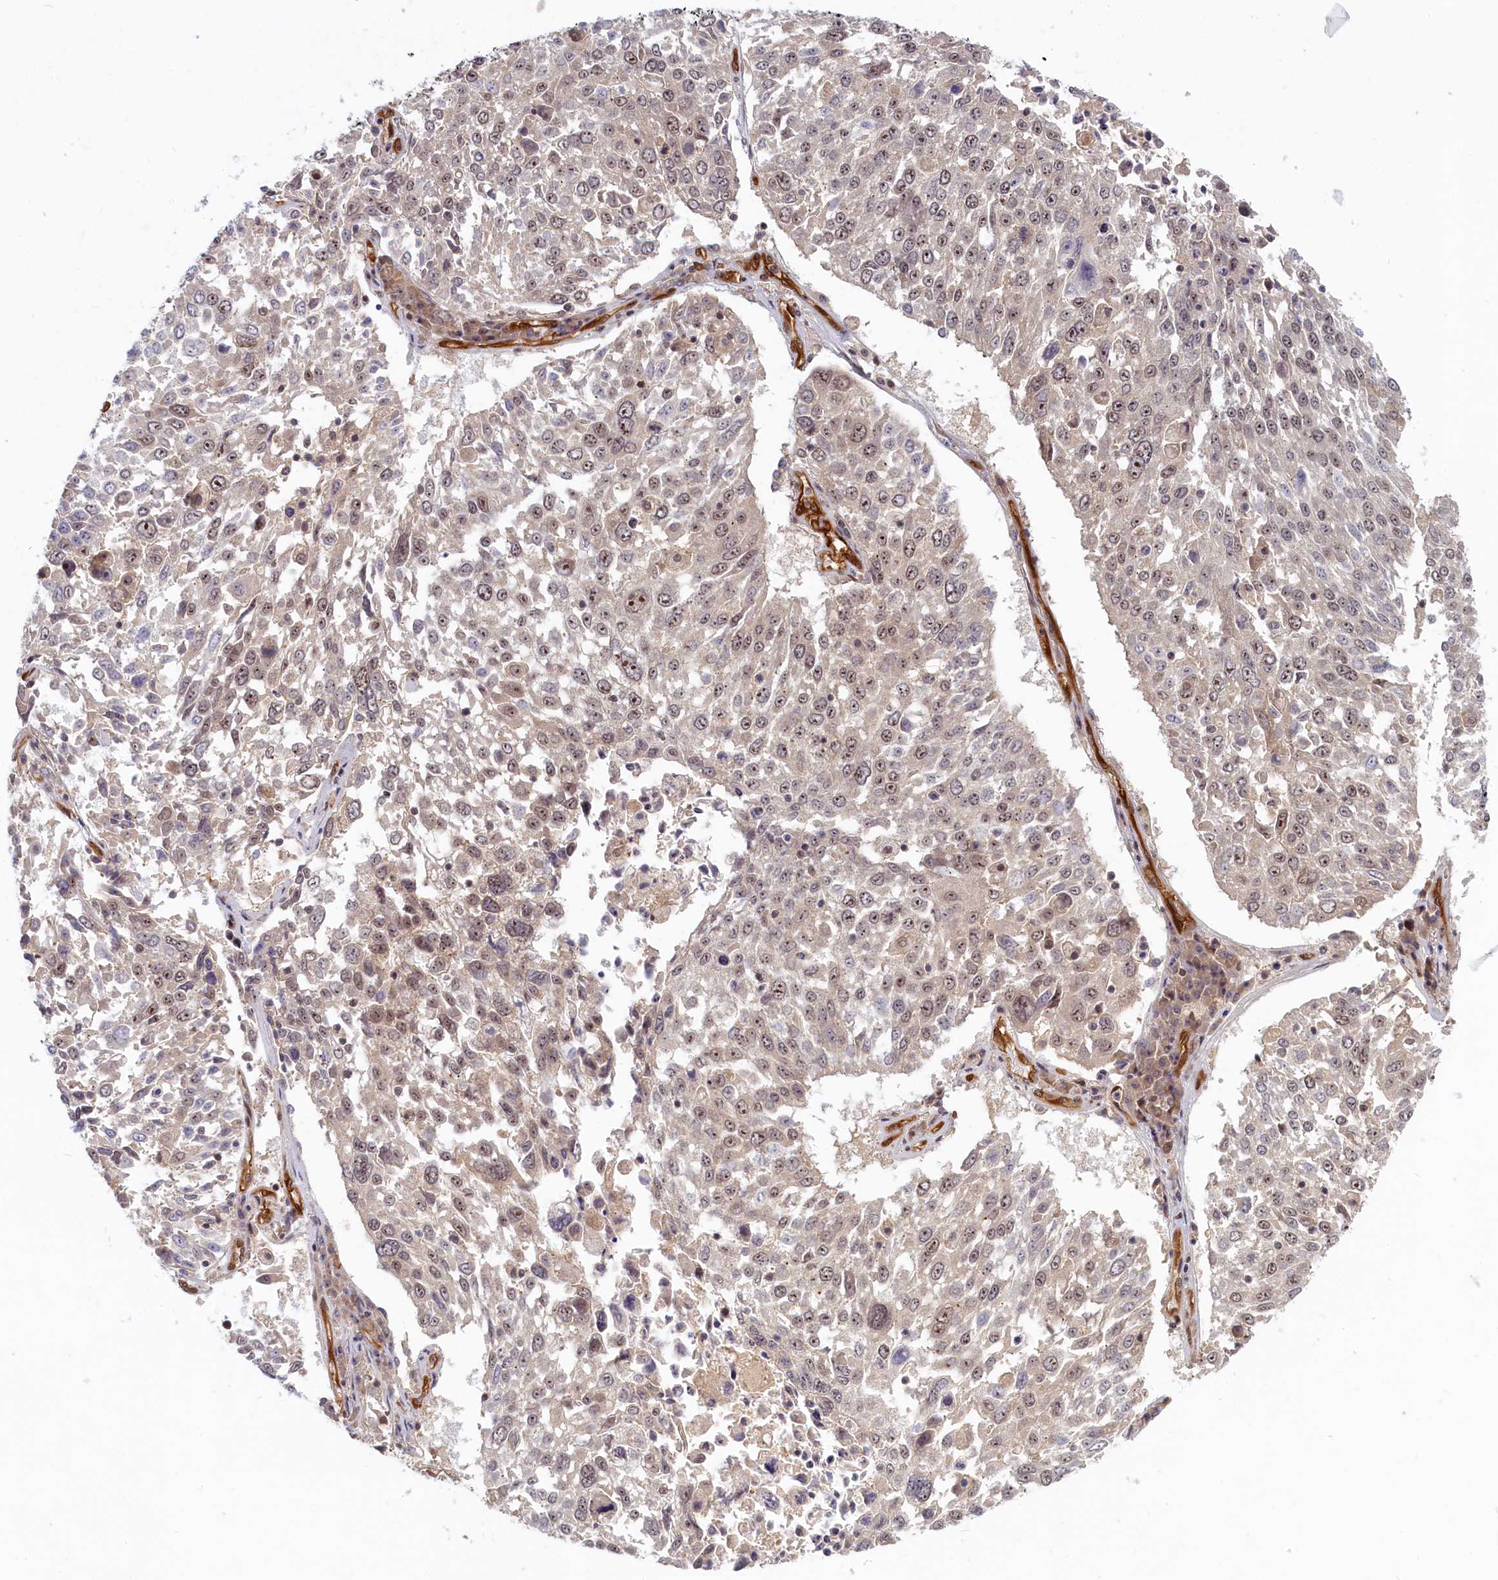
{"staining": {"intensity": "moderate", "quantity": "25%-75%", "location": "nuclear"}, "tissue": "lung cancer", "cell_type": "Tumor cells", "image_type": "cancer", "snomed": [{"axis": "morphology", "description": "Squamous cell carcinoma, NOS"}, {"axis": "topography", "description": "Lung"}], "caption": "Immunohistochemistry (IHC) micrograph of lung cancer stained for a protein (brown), which reveals medium levels of moderate nuclear expression in about 25%-75% of tumor cells.", "gene": "SNRK", "patient": {"sex": "male", "age": 65}}